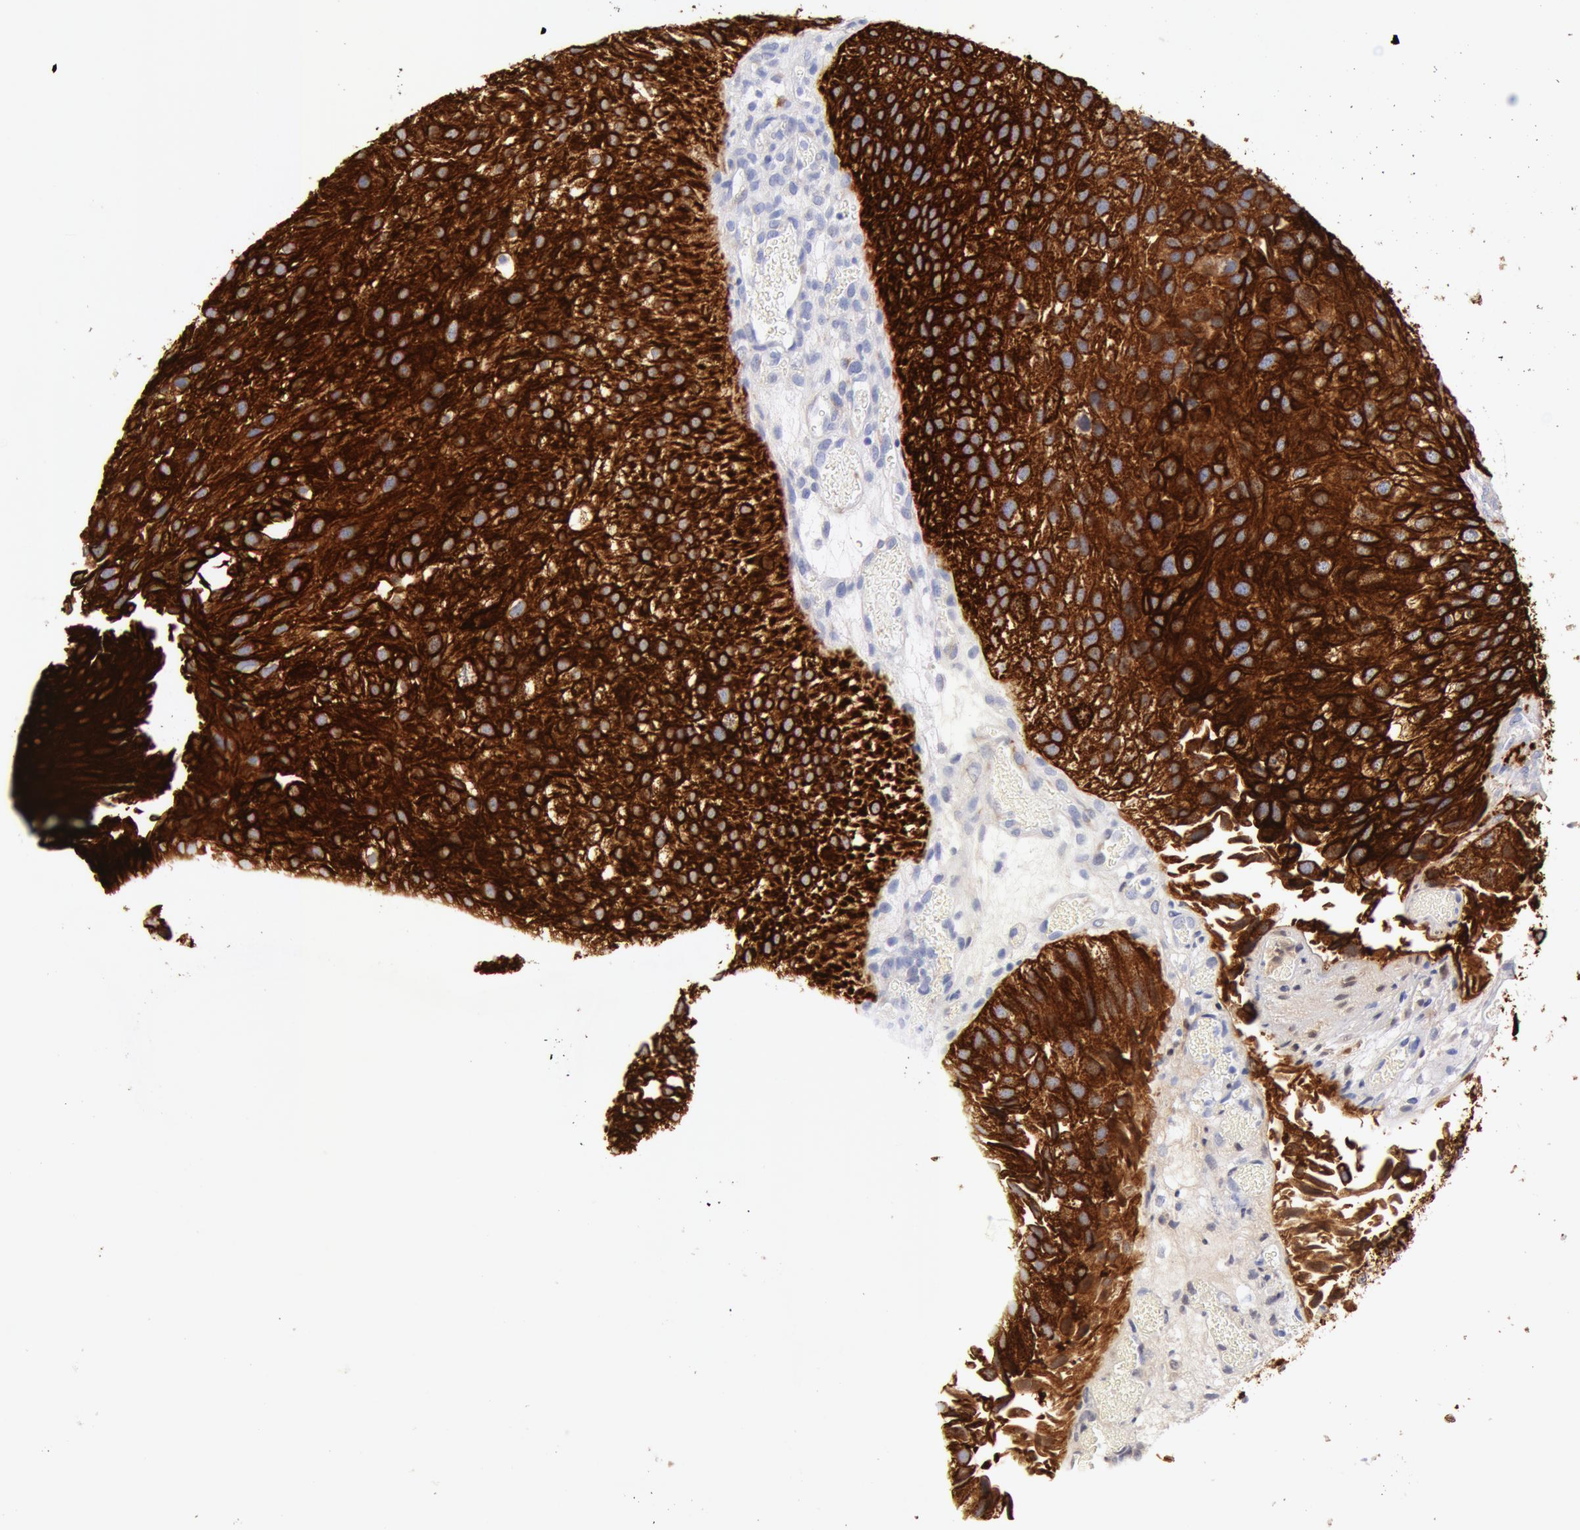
{"staining": {"intensity": "strong", "quantity": ">75%", "location": "cytoplasmic/membranous"}, "tissue": "urothelial cancer", "cell_type": "Tumor cells", "image_type": "cancer", "snomed": [{"axis": "morphology", "description": "Urothelial carcinoma, Low grade"}, {"axis": "topography", "description": "Urinary bladder"}], "caption": "Low-grade urothelial carcinoma stained with IHC demonstrates strong cytoplasmic/membranous expression in about >75% of tumor cells. The staining is performed using DAB brown chromogen to label protein expression. The nuclei are counter-stained blue using hematoxylin.", "gene": "KRT8", "patient": {"sex": "female", "age": 89}}